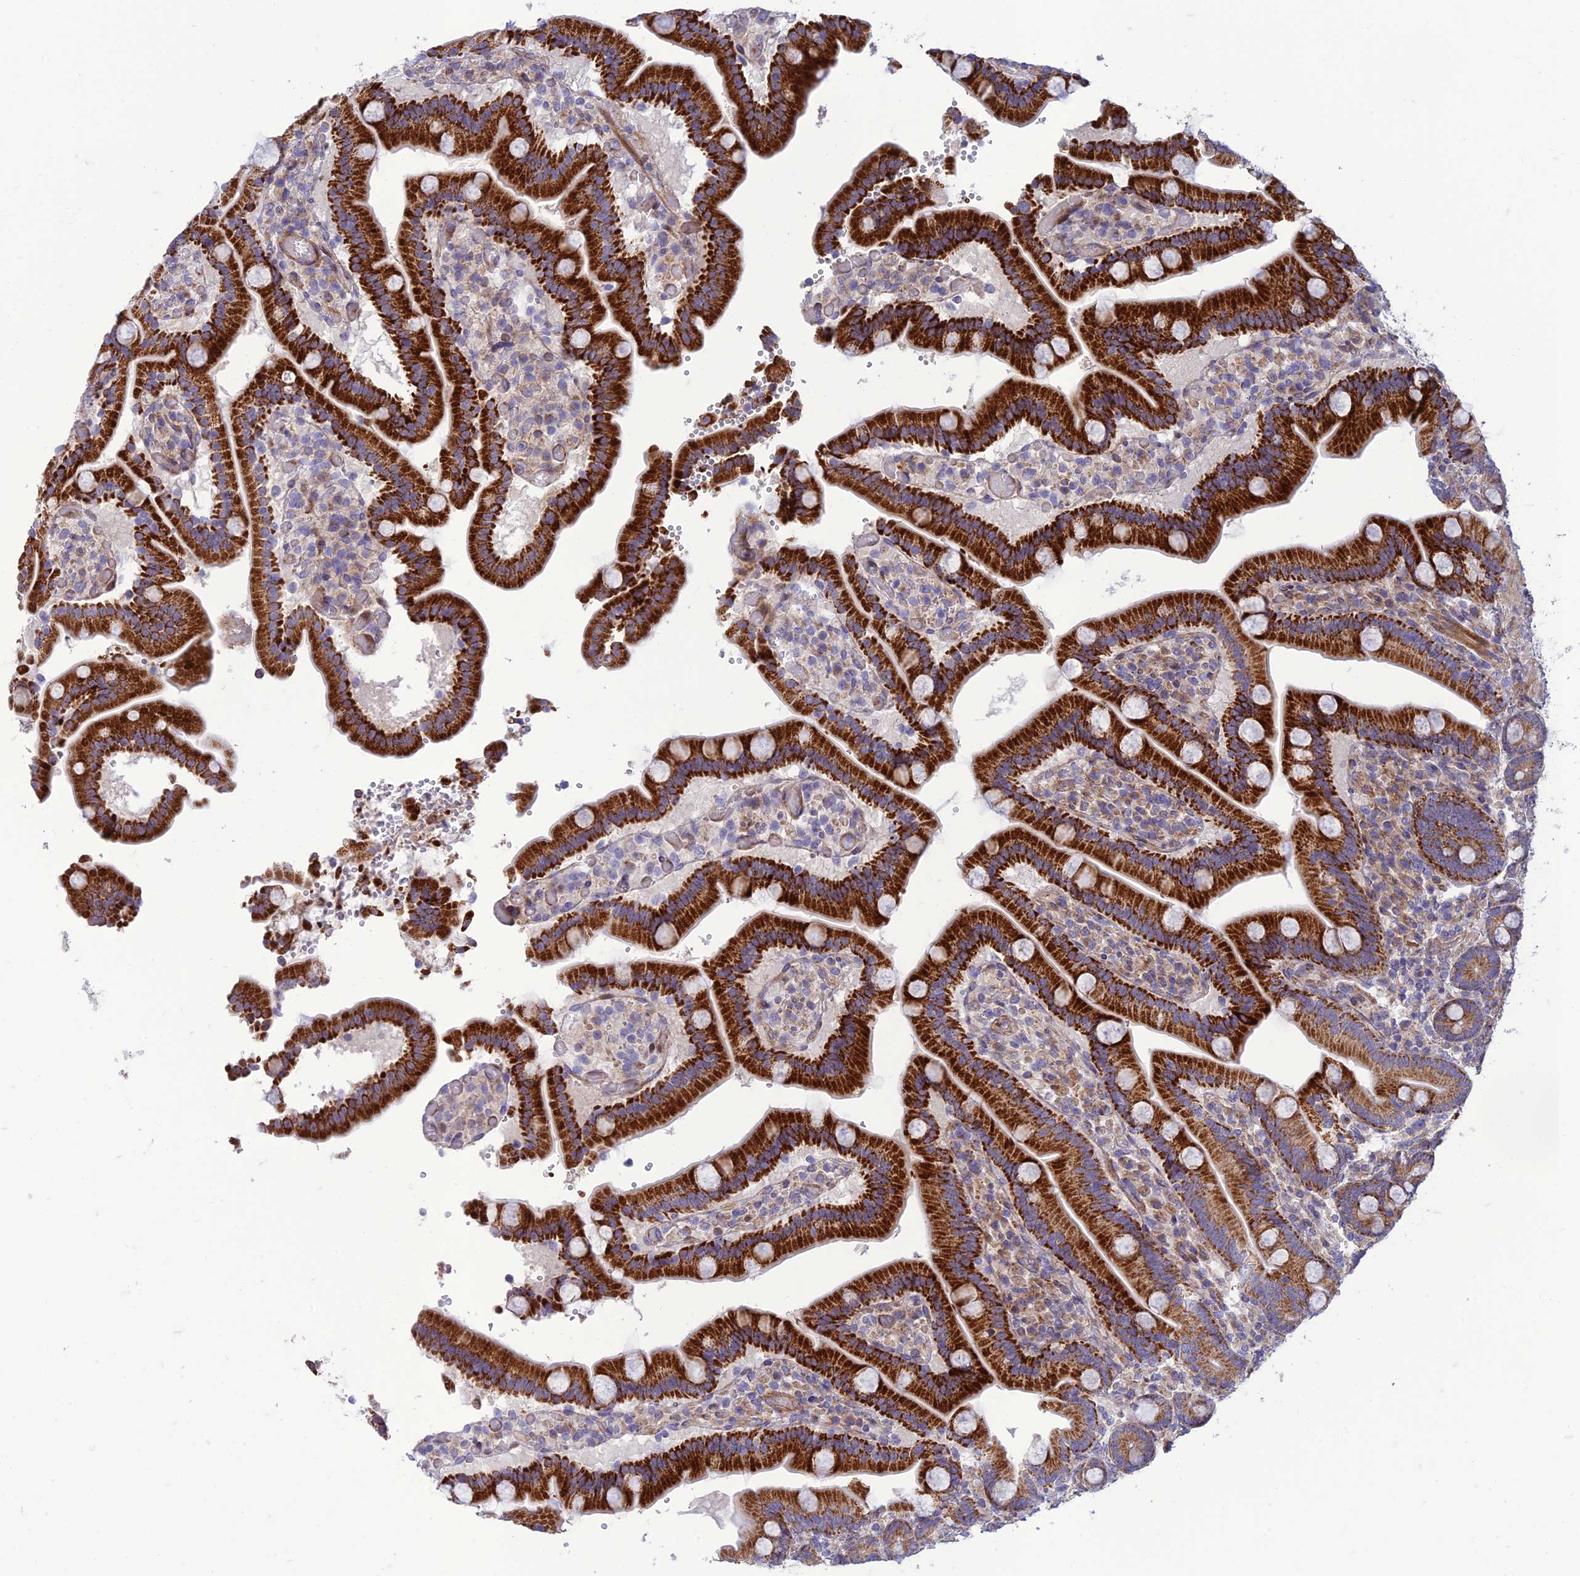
{"staining": {"intensity": "strong", "quantity": ">75%", "location": "cytoplasmic/membranous"}, "tissue": "duodenum", "cell_type": "Glandular cells", "image_type": "normal", "snomed": [{"axis": "morphology", "description": "Normal tissue, NOS"}, {"axis": "topography", "description": "Duodenum"}], "caption": "This is a photomicrograph of immunohistochemistry (IHC) staining of unremarkable duodenum, which shows strong positivity in the cytoplasmic/membranous of glandular cells.", "gene": "SEL1L3", "patient": {"sex": "female", "age": 62}}